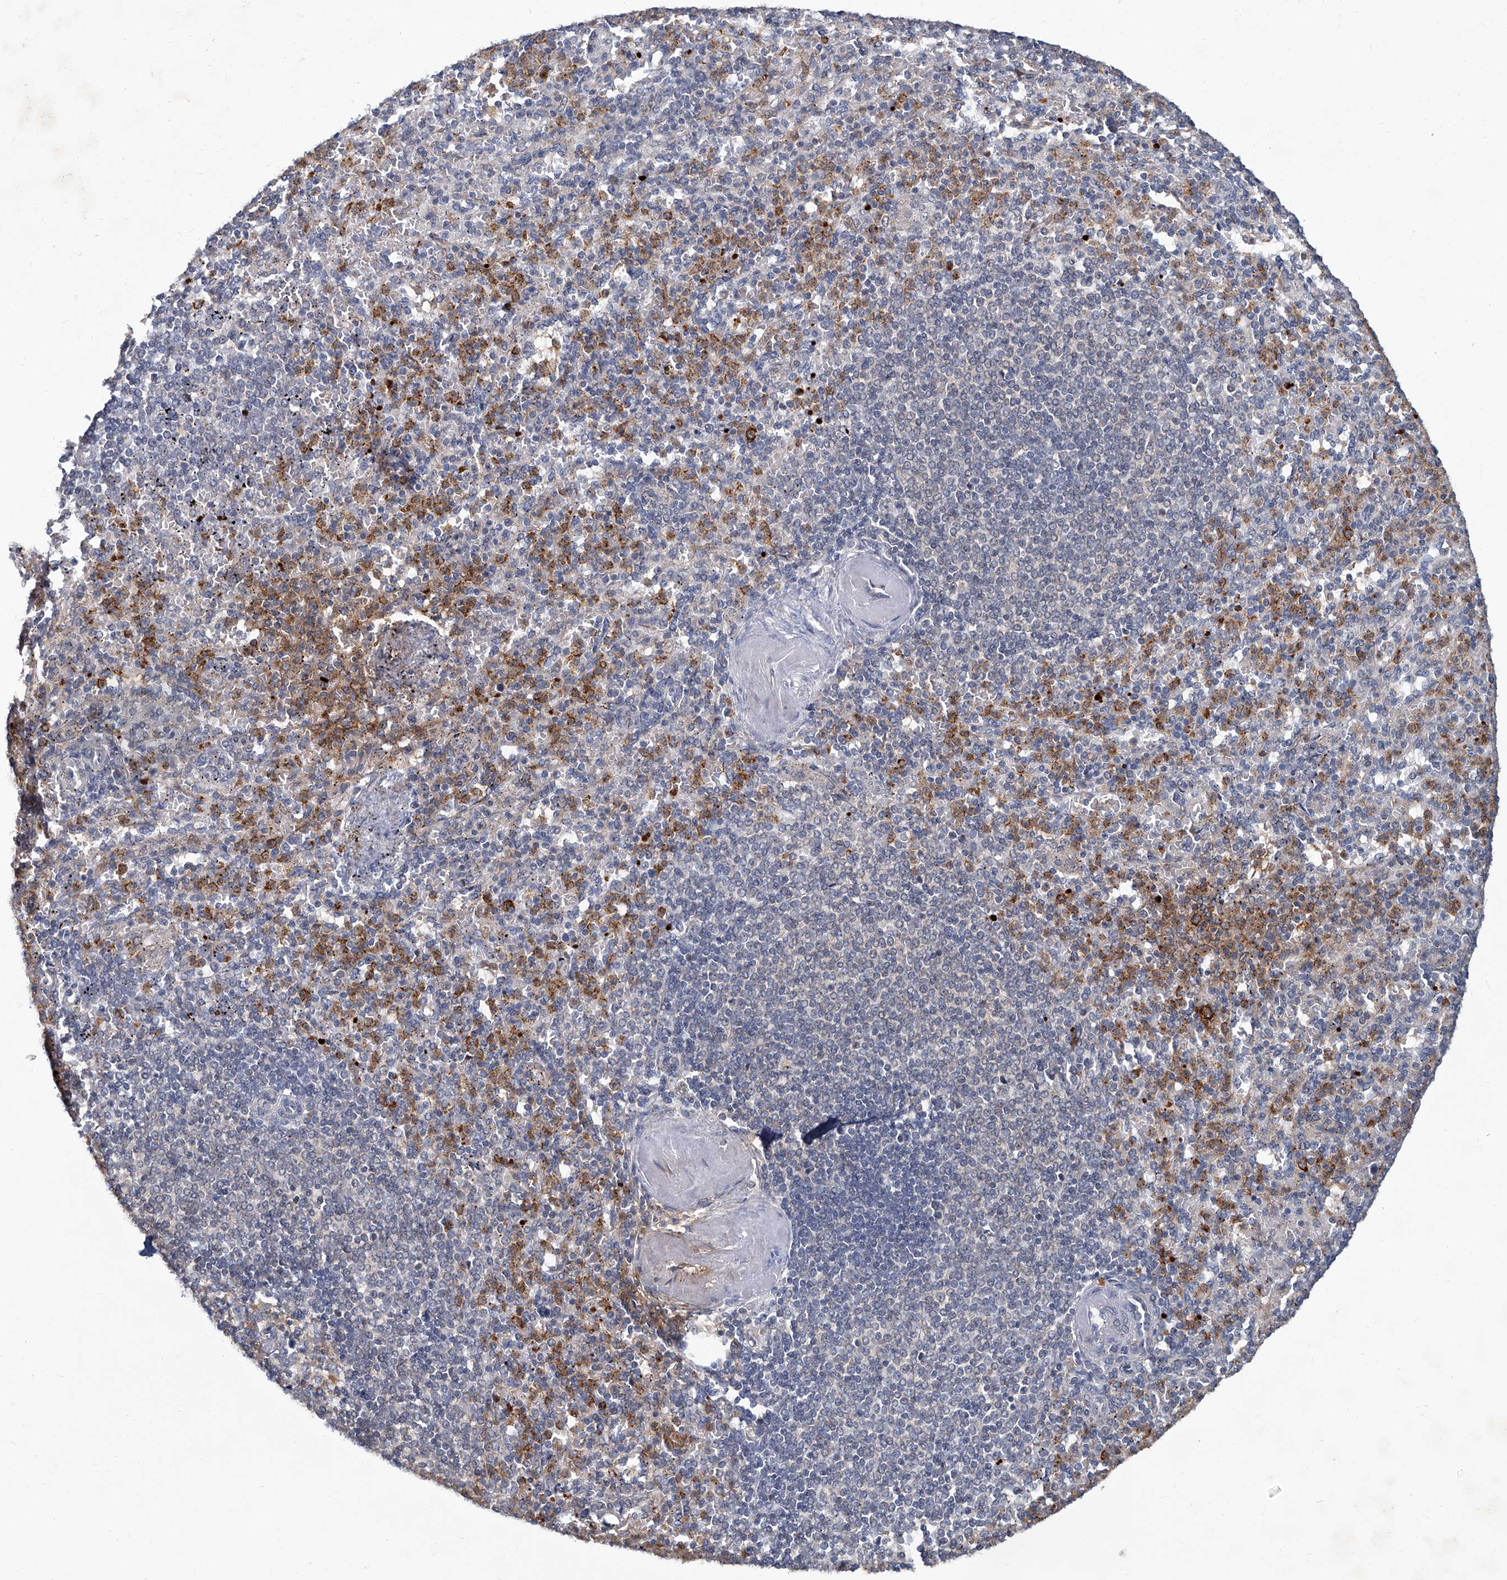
{"staining": {"intensity": "moderate", "quantity": "25%-75%", "location": "cytoplasmic/membranous"}, "tissue": "spleen", "cell_type": "Cells in red pulp", "image_type": "normal", "snomed": [{"axis": "morphology", "description": "Normal tissue, NOS"}, {"axis": "topography", "description": "Spleen"}], "caption": "Moderate cytoplasmic/membranous positivity is seen in approximately 25%-75% of cells in red pulp in unremarkable spleen.", "gene": "AKNAD1", "patient": {"sex": "female", "age": 74}}